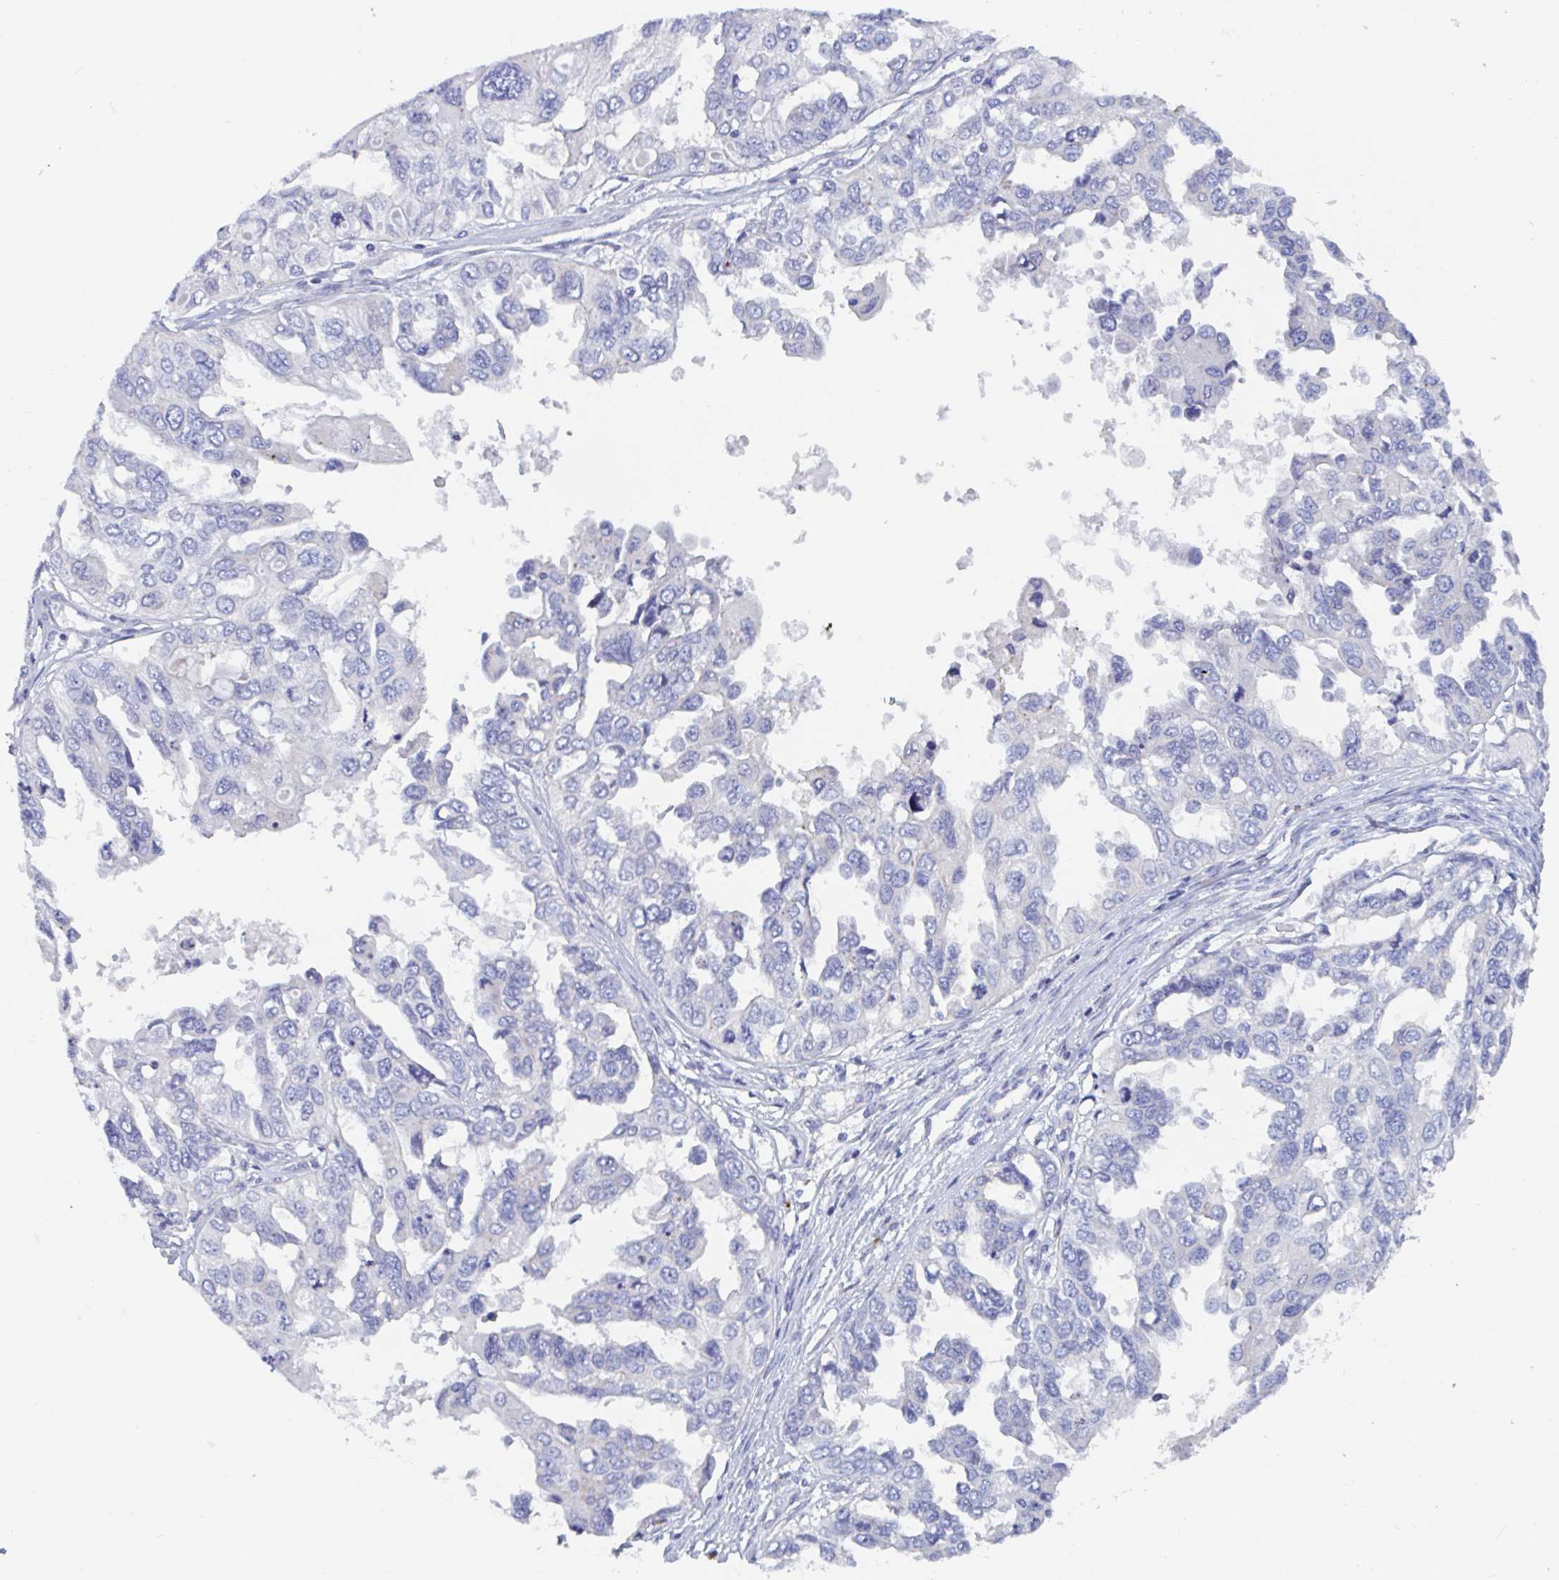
{"staining": {"intensity": "negative", "quantity": "none", "location": "none"}, "tissue": "ovarian cancer", "cell_type": "Tumor cells", "image_type": "cancer", "snomed": [{"axis": "morphology", "description": "Cystadenocarcinoma, serous, NOS"}, {"axis": "topography", "description": "Ovary"}], "caption": "This is a image of immunohistochemistry staining of ovarian cancer, which shows no expression in tumor cells. The staining is performed using DAB brown chromogen with nuclei counter-stained in using hematoxylin.", "gene": "ZNHIT2", "patient": {"sex": "female", "age": 53}}